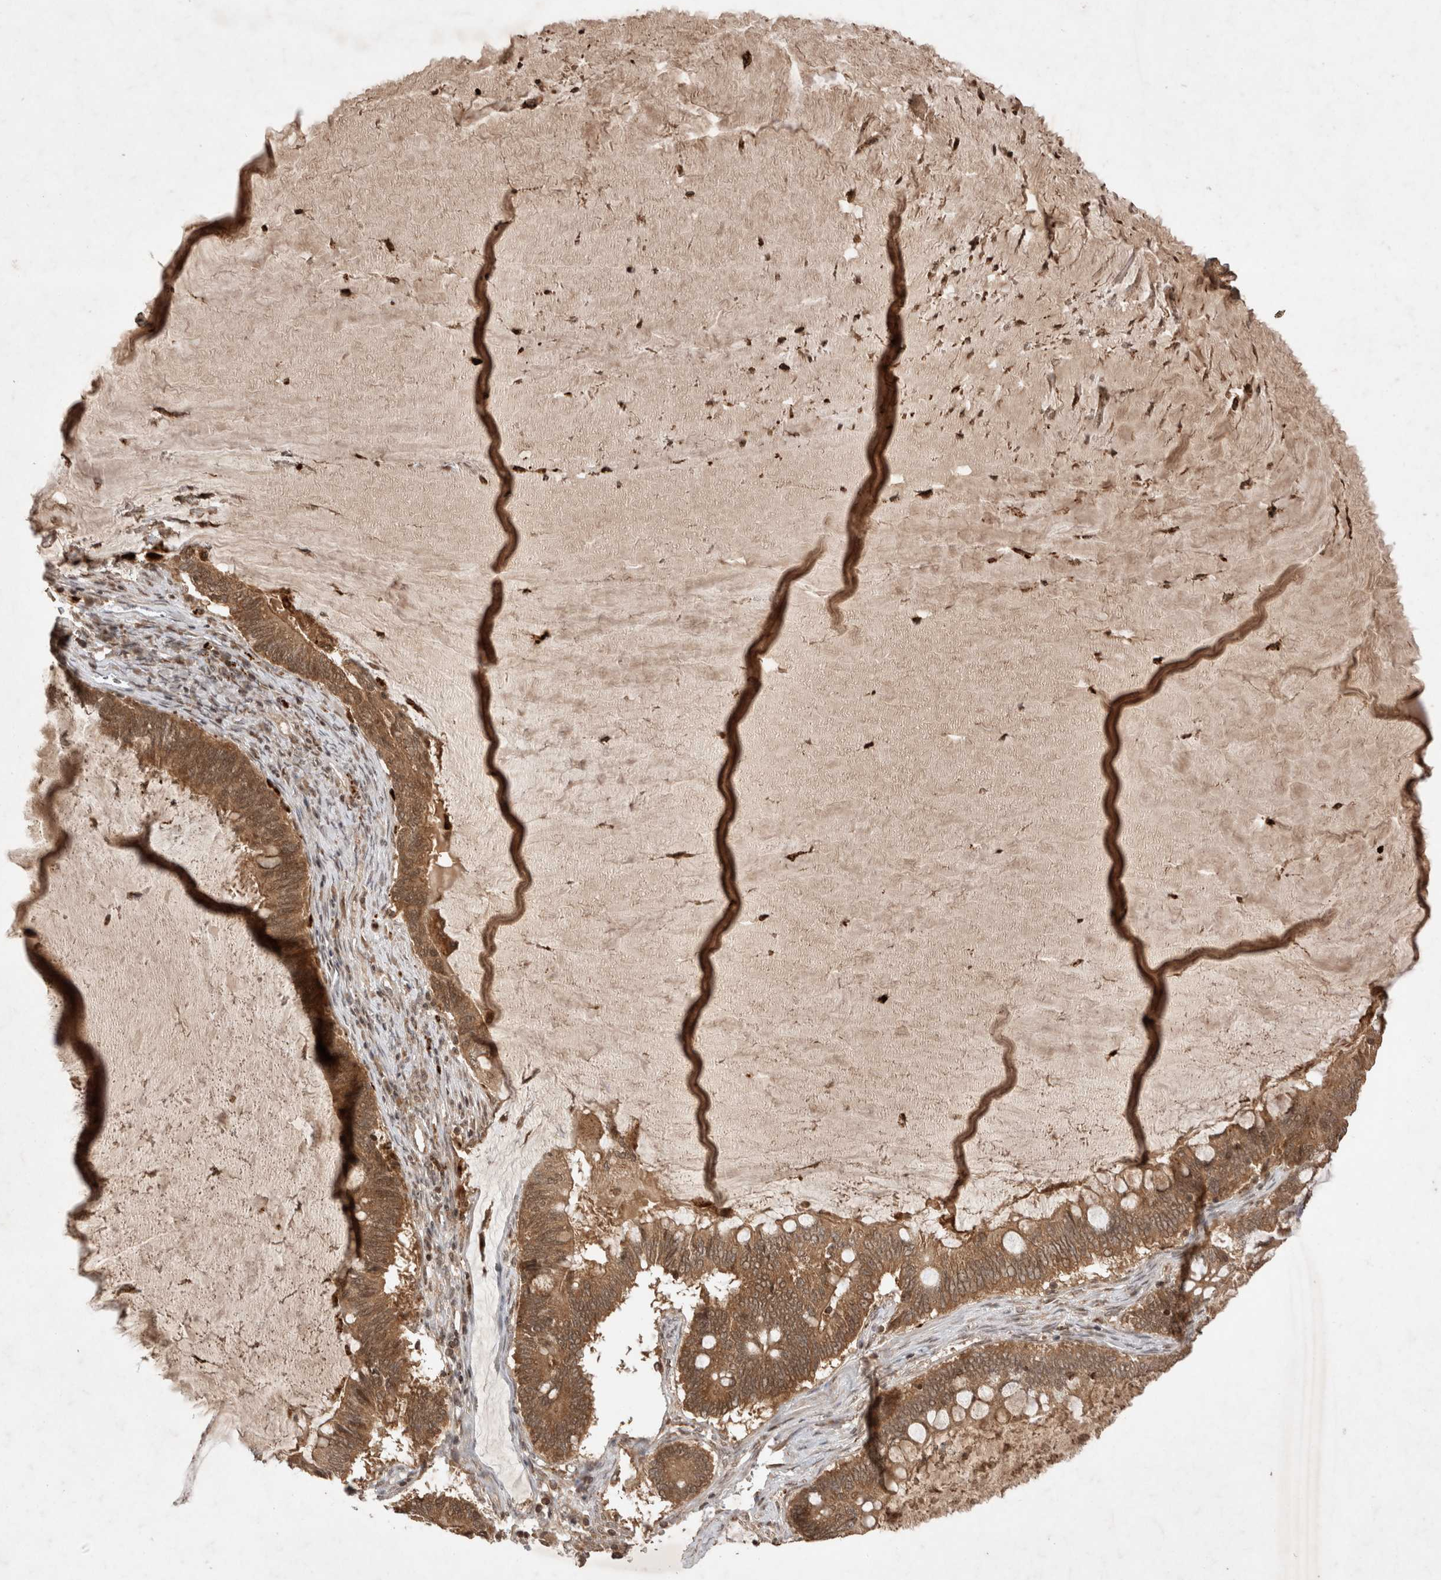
{"staining": {"intensity": "strong", "quantity": ">75%", "location": "cytoplasmic/membranous,nuclear"}, "tissue": "ovarian cancer", "cell_type": "Tumor cells", "image_type": "cancer", "snomed": [{"axis": "morphology", "description": "Cystadenocarcinoma, mucinous, NOS"}, {"axis": "topography", "description": "Ovary"}], "caption": "IHC staining of ovarian cancer (mucinous cystadenocarcinoma), which demonstrates high levels of strong cytoplasmic/membranous and nuclear staining in about >75% of tumor cells indicating strong cytoplasmic/membranous and nuclear protein expression. The staining was performed using DAB (brown) for protein detection and nuclei were counterstained in hematoxylin (blue).", "gene": "FAM221A", "patient": {"sex": "female", "age": 61}}